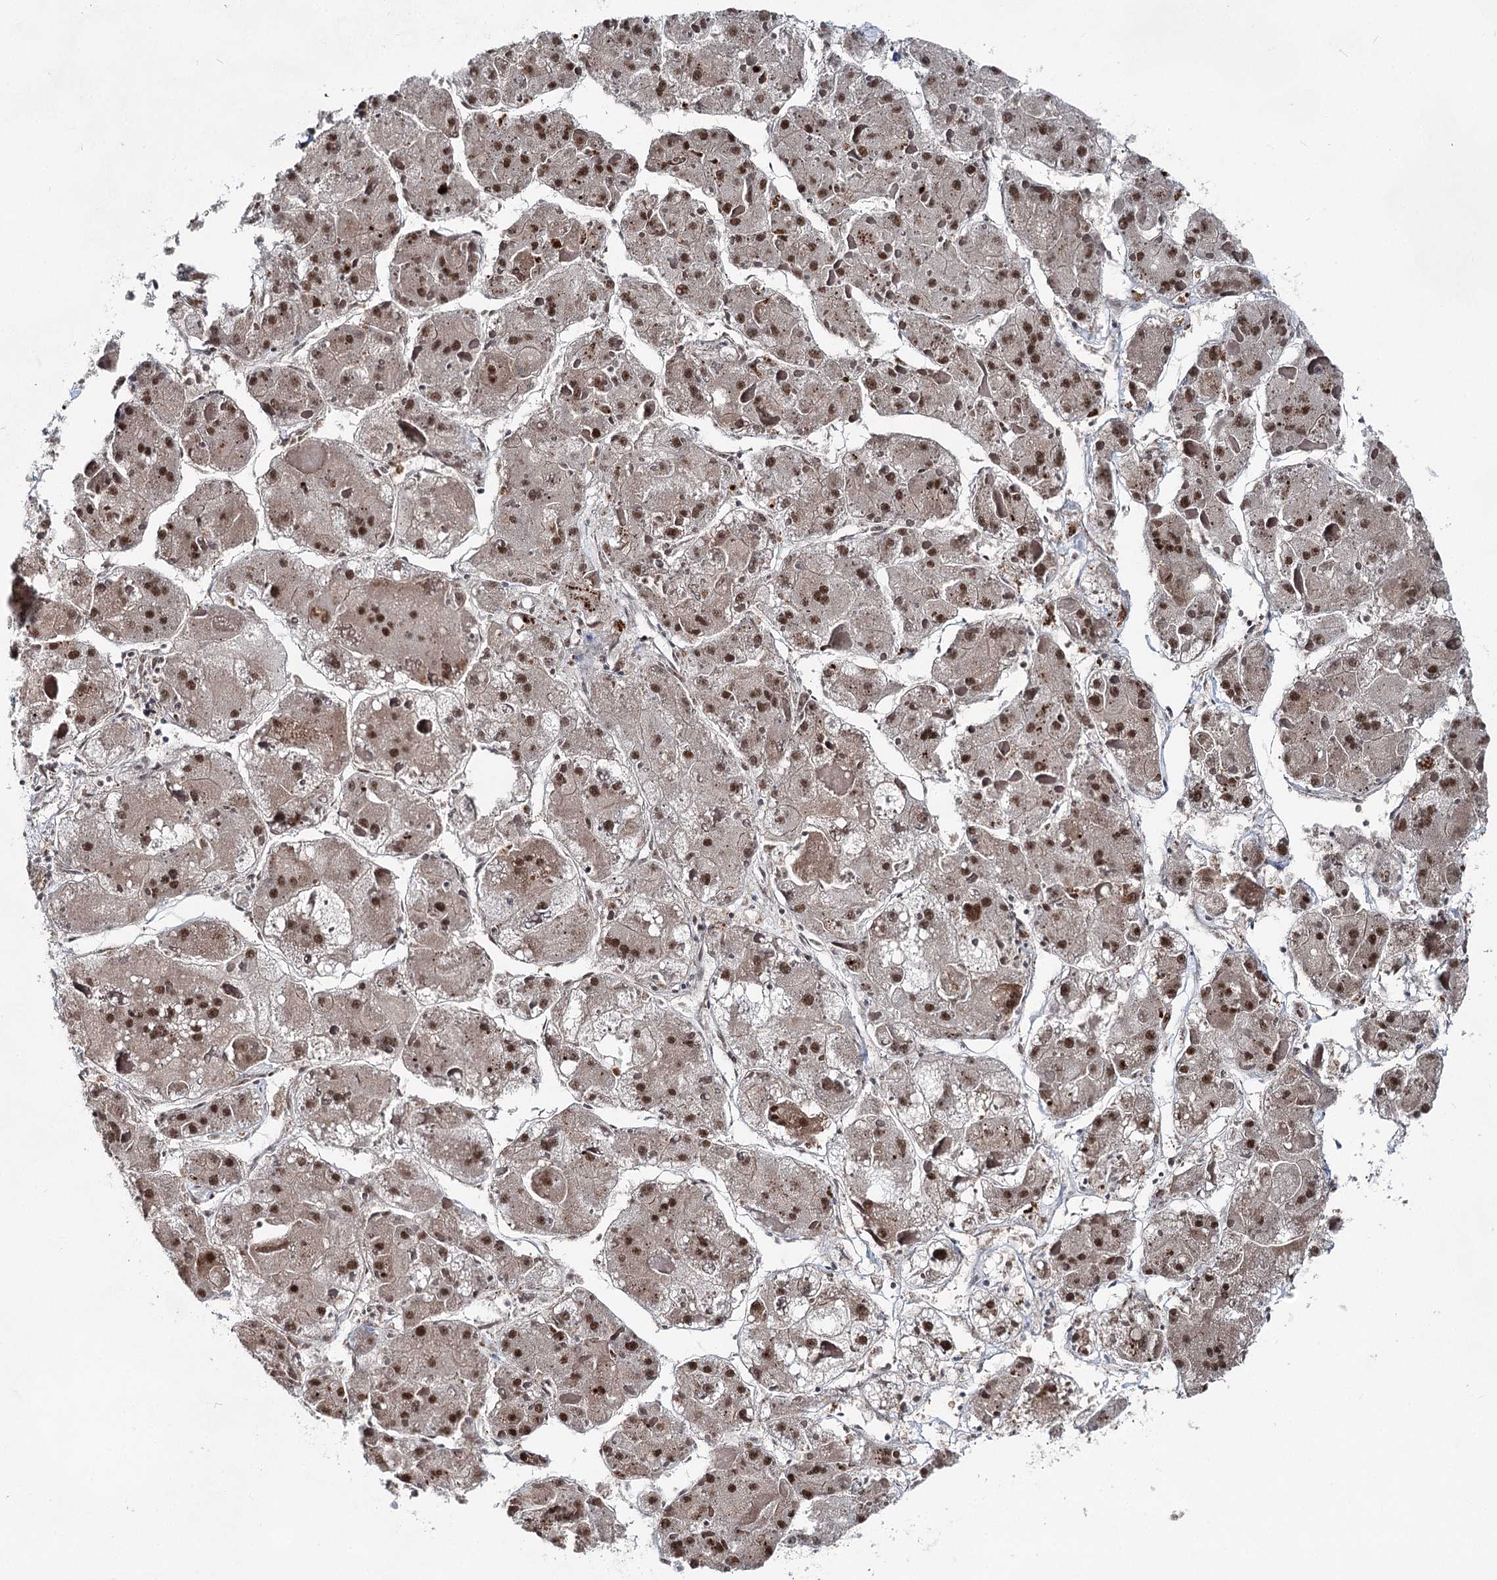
{"staining": {"intensity": "moderate", "quantity": ">75%", "location": "nuclear"}, "tissue": "liver cancer", "cell_type": "Tumor cells", "image_type": "cancer", "snomed": [{"axis": "morphology", "description": "Carcinoma, Hepatocellular, NOS"}, {"axis": "topography", "description": "Liver"}], "caption": "Protein analysis of liver hepatocellular carcinoma tissue shows moderate nuclear positivity in approximately >75% of tumor cells.", "gene": "ZCCHC8", "patient": {"sex": "female", "age": 73}}